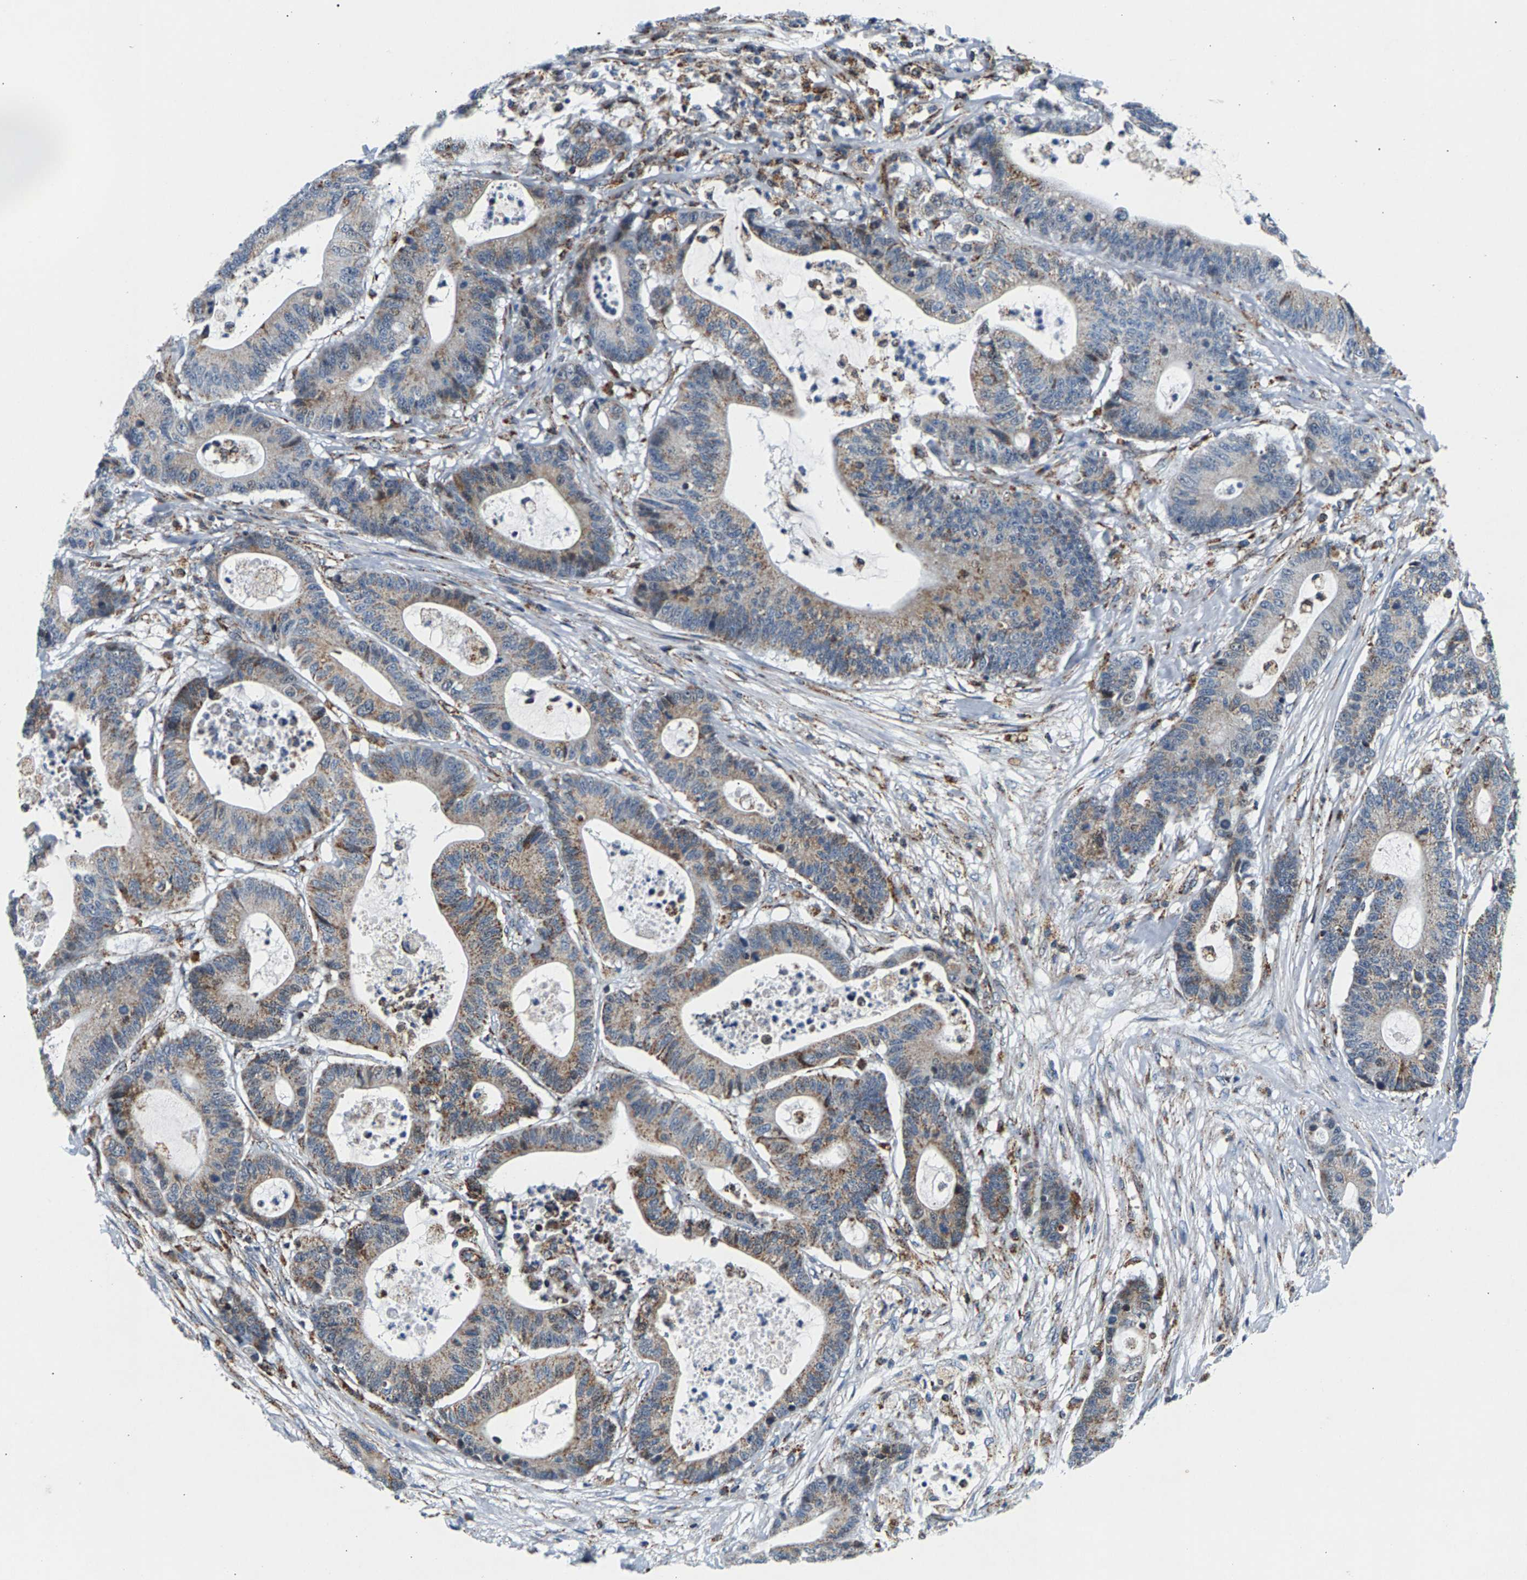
{"staining": {"intensity": "moderate", "quantity": "25%-75%", "location": "cytoplasmic/membranous"}, "tissue": "colorectal cancer", "cell_type": "Tumor cells", "image_type": "cancer", "snomed": [{"axis": "morphology", "description": "Adenocarcinoma, NOS"}, {"axis": "topography", "description": "Colon"}], "caption": "Immunohistochemical staining of colorectal cancer shows medium levels of moderate cytoplasmic/membranous positivity in about 25%-75% of tumor cells.", "gene": "PDE1A", "patient": {"sex": "female", "age": 84}}